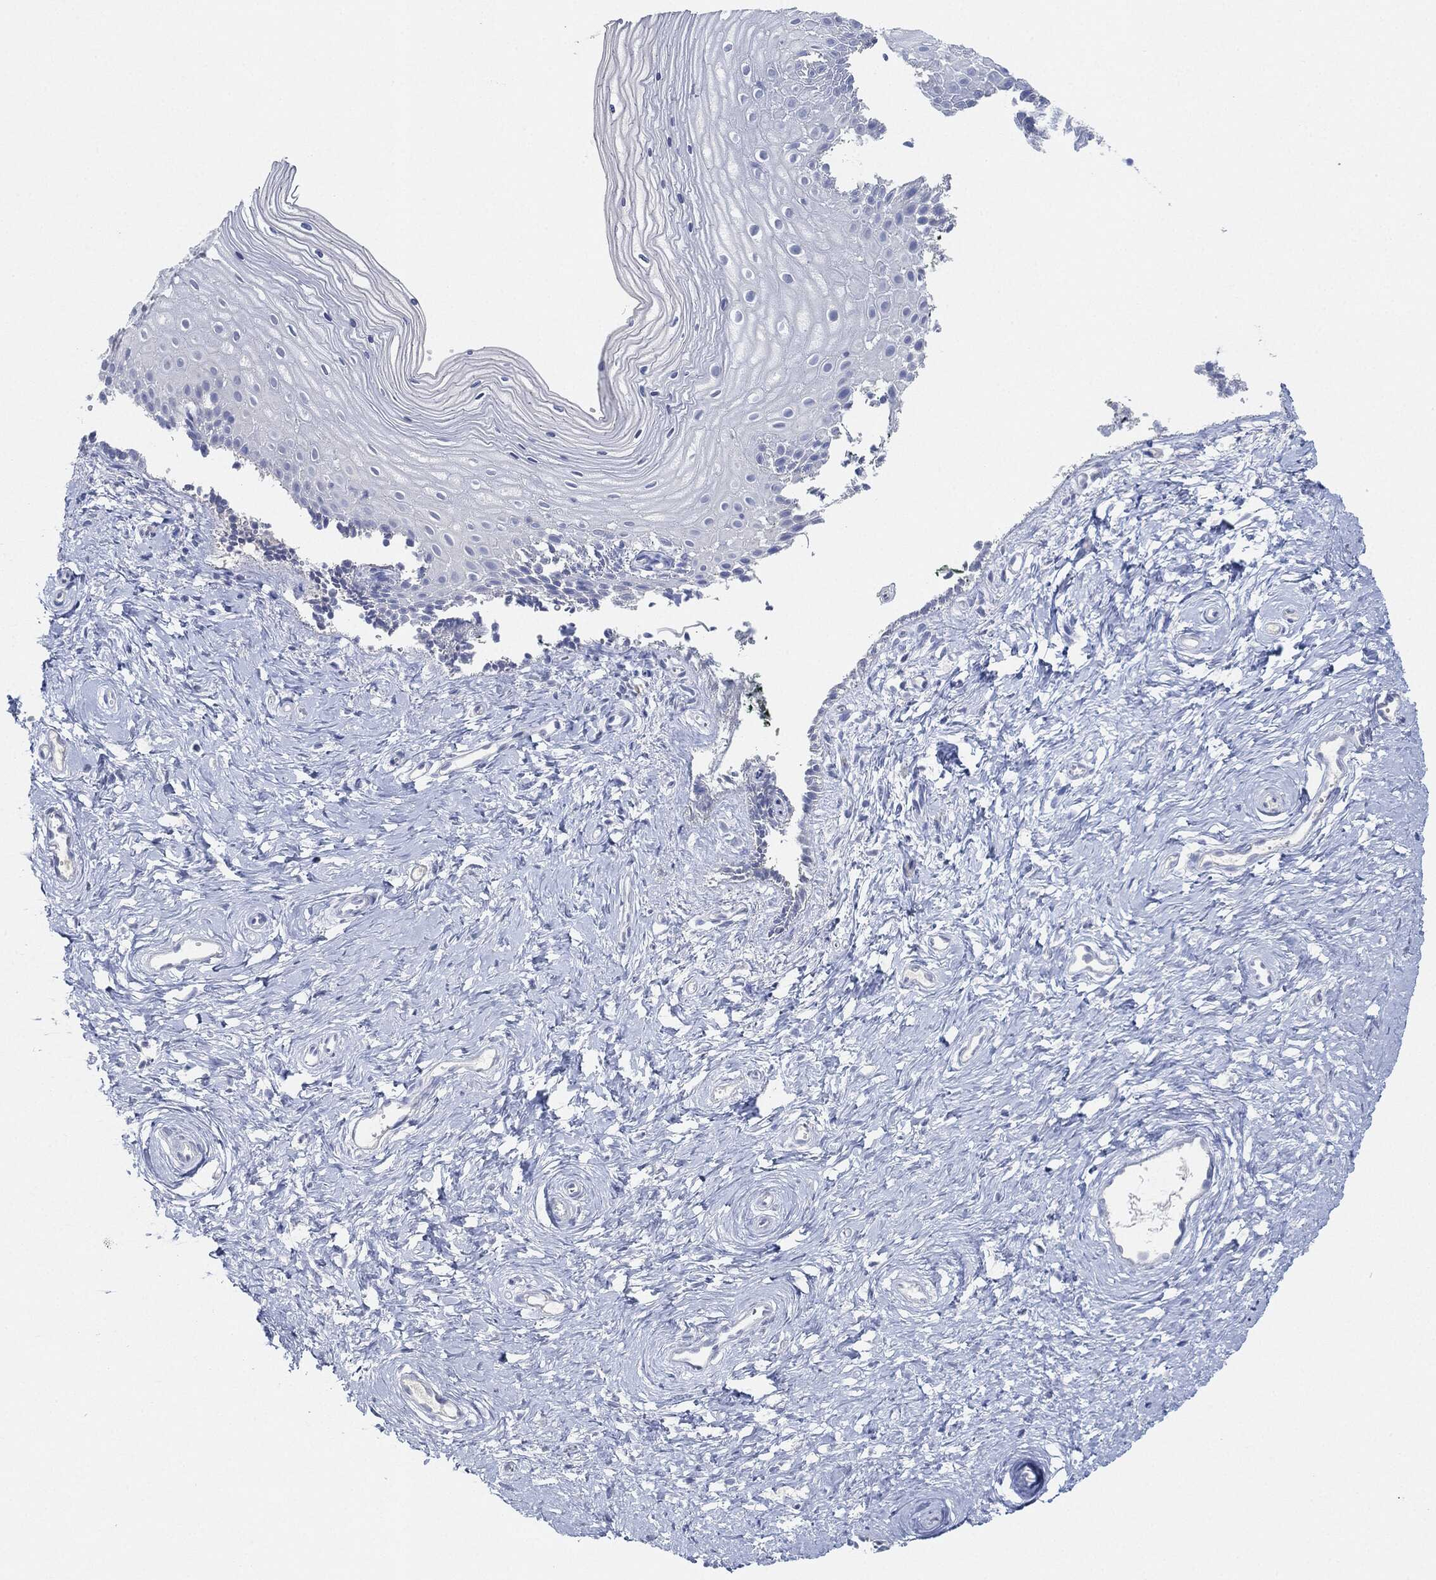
{"staining": {"intensity": "negative", "quantity": "none", "location": "none"}, "tissue": "vagina", "cell_type": "Squamous epithelial cells", "image_type": "normal", "snomed": [{"axis": "morphology", "description": "Normal tissue, NOS"}, {"axis": "topography", "description": "Vagina"}], "caption": "This is a photomicrograph of immunohistochemistry (IHC) staining of normal vagina, which shows no positivity in squamous epithelial cells.", "gene": "AFP", "patient": {"sex": "female", "age": 38}}